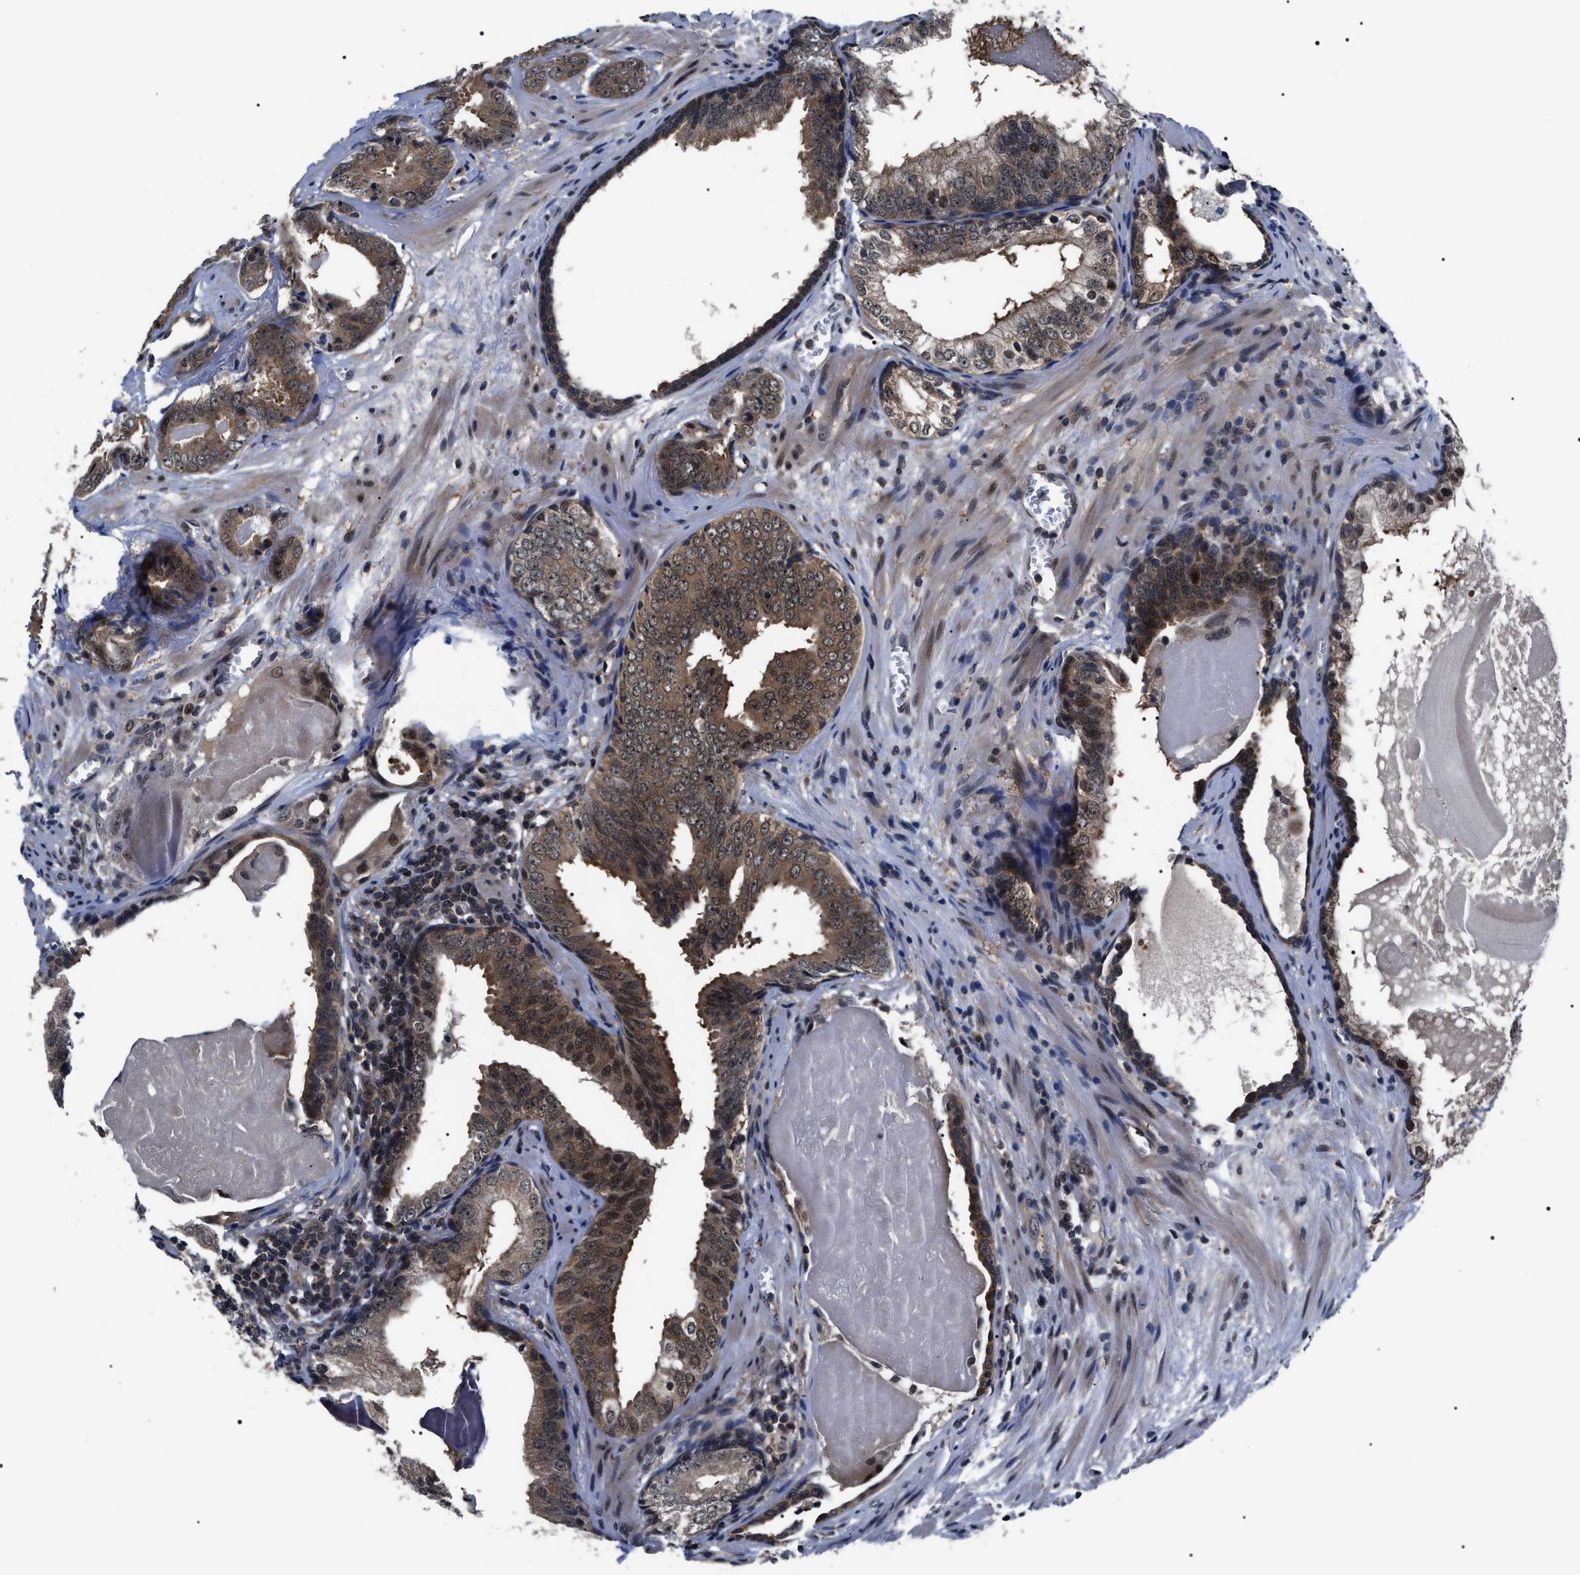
{"staining": {"intensity": "moderate", "quantity": ">75%", "location": "cytoplasmic/membranous"}, "tissue": "prostate cancer", "cell_type": "Tumor cells", "image_type": "cancer", "snomed": [{"axis": "morphology", "description": "Adenocarcinoma, Medium grade"}, {"axis": "topography", "description": "Prostate"}], "caption": "Approximately >75% of tumor cells in prostate cancer reveal moderate cytoplasmic/membranous protein expression as visualized by brown immunohistochemical staining.", "gene": "CSNK2A1", "patient": {"sex": "male", "age": 79}}